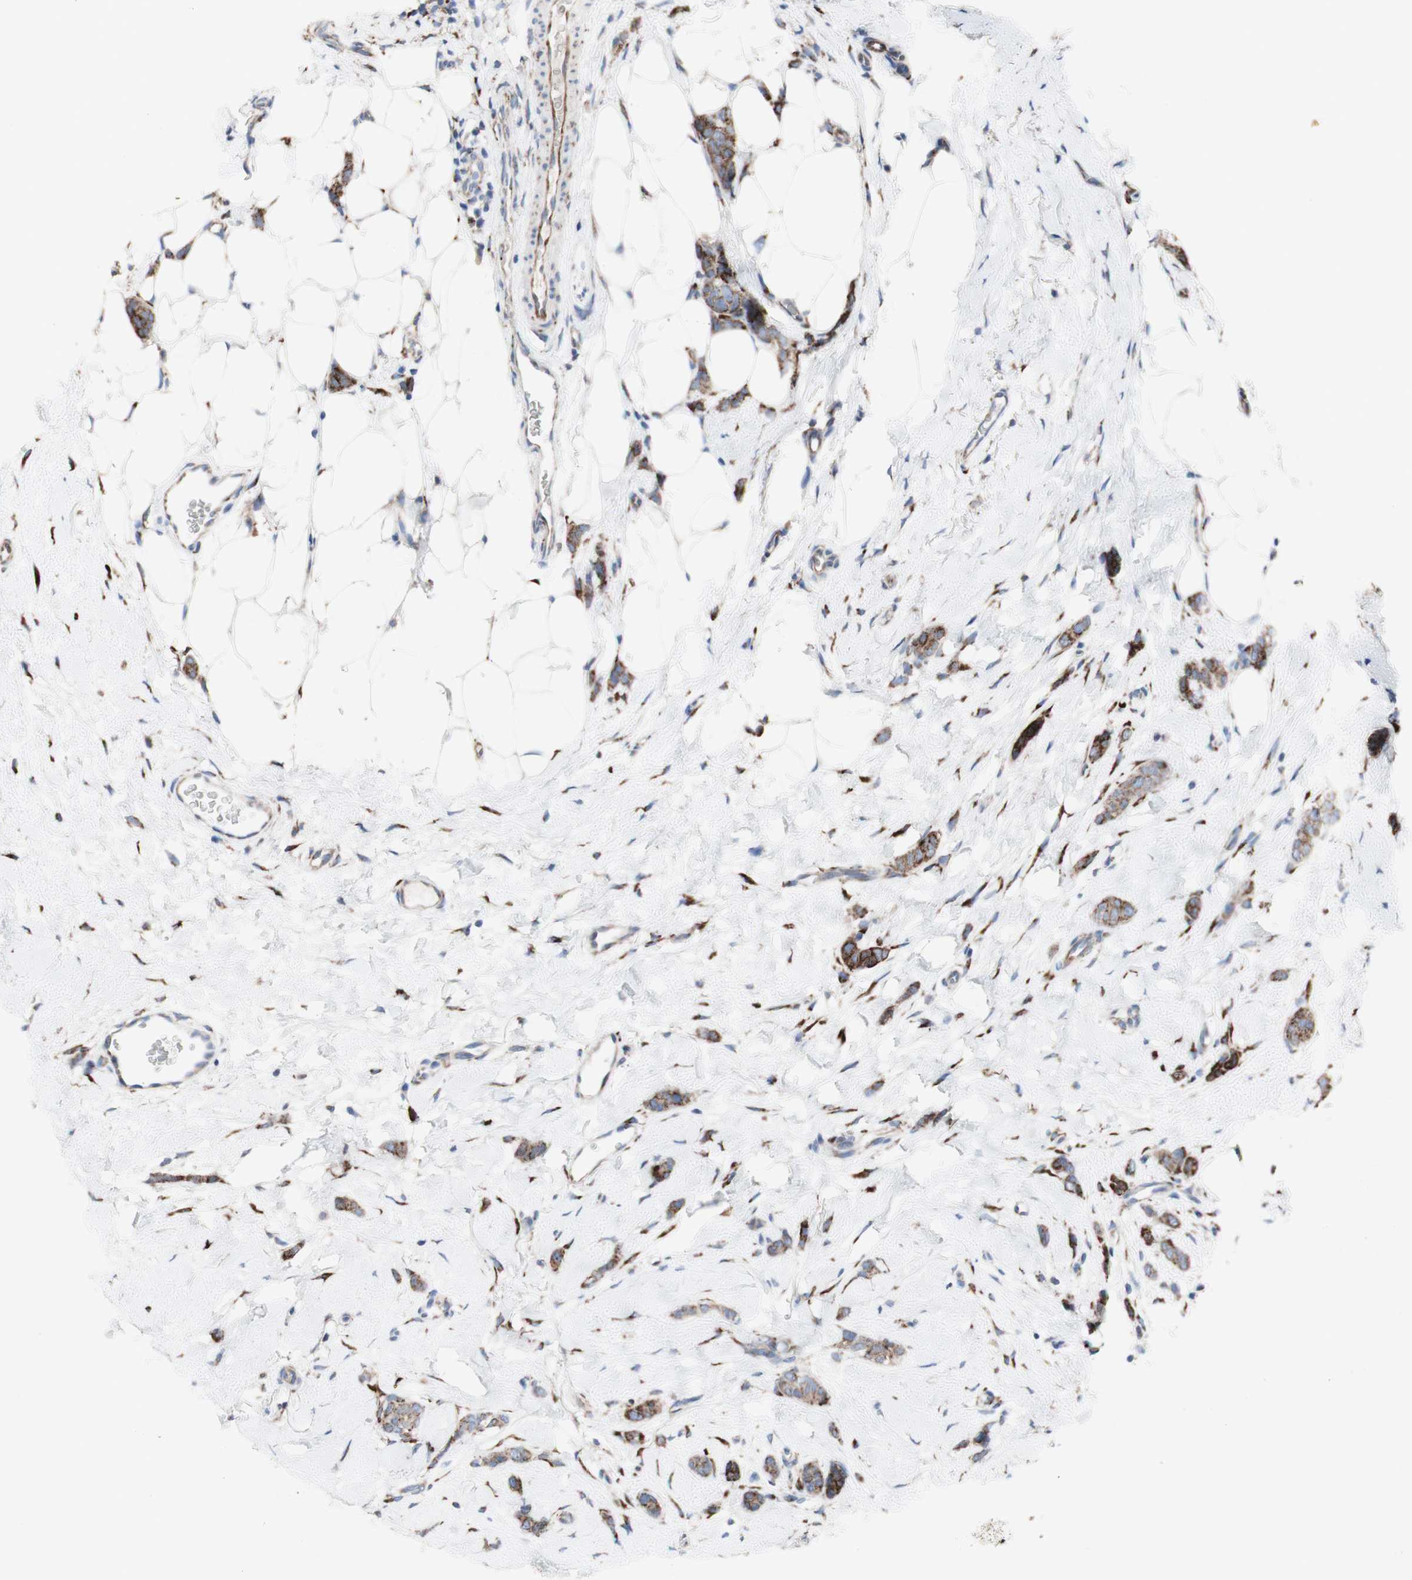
{"staining": {"intensity": "strong", "quantity": "25%-75%", "location": "cytoplasmic/membranous"}, "tissue": "breast cancer", "cell_type": "Tumor cells", "image_type": "cancer", "snomed": [{"axis": "morphology", "description": "Lobular carcinoma"}, {"axis": "topography", "description": "Skin"}, {"axis": "topography", "description": "Breast"}], "caption": "High-power microscopy captured an immunohistochemistry micrograph of breast cancer, revealing strong cytoplasmic/membranous staining in about 25%-75% of tumor cells.", "gene": "AGPAT5", "patient": {"sex": "female", "age": 46}}